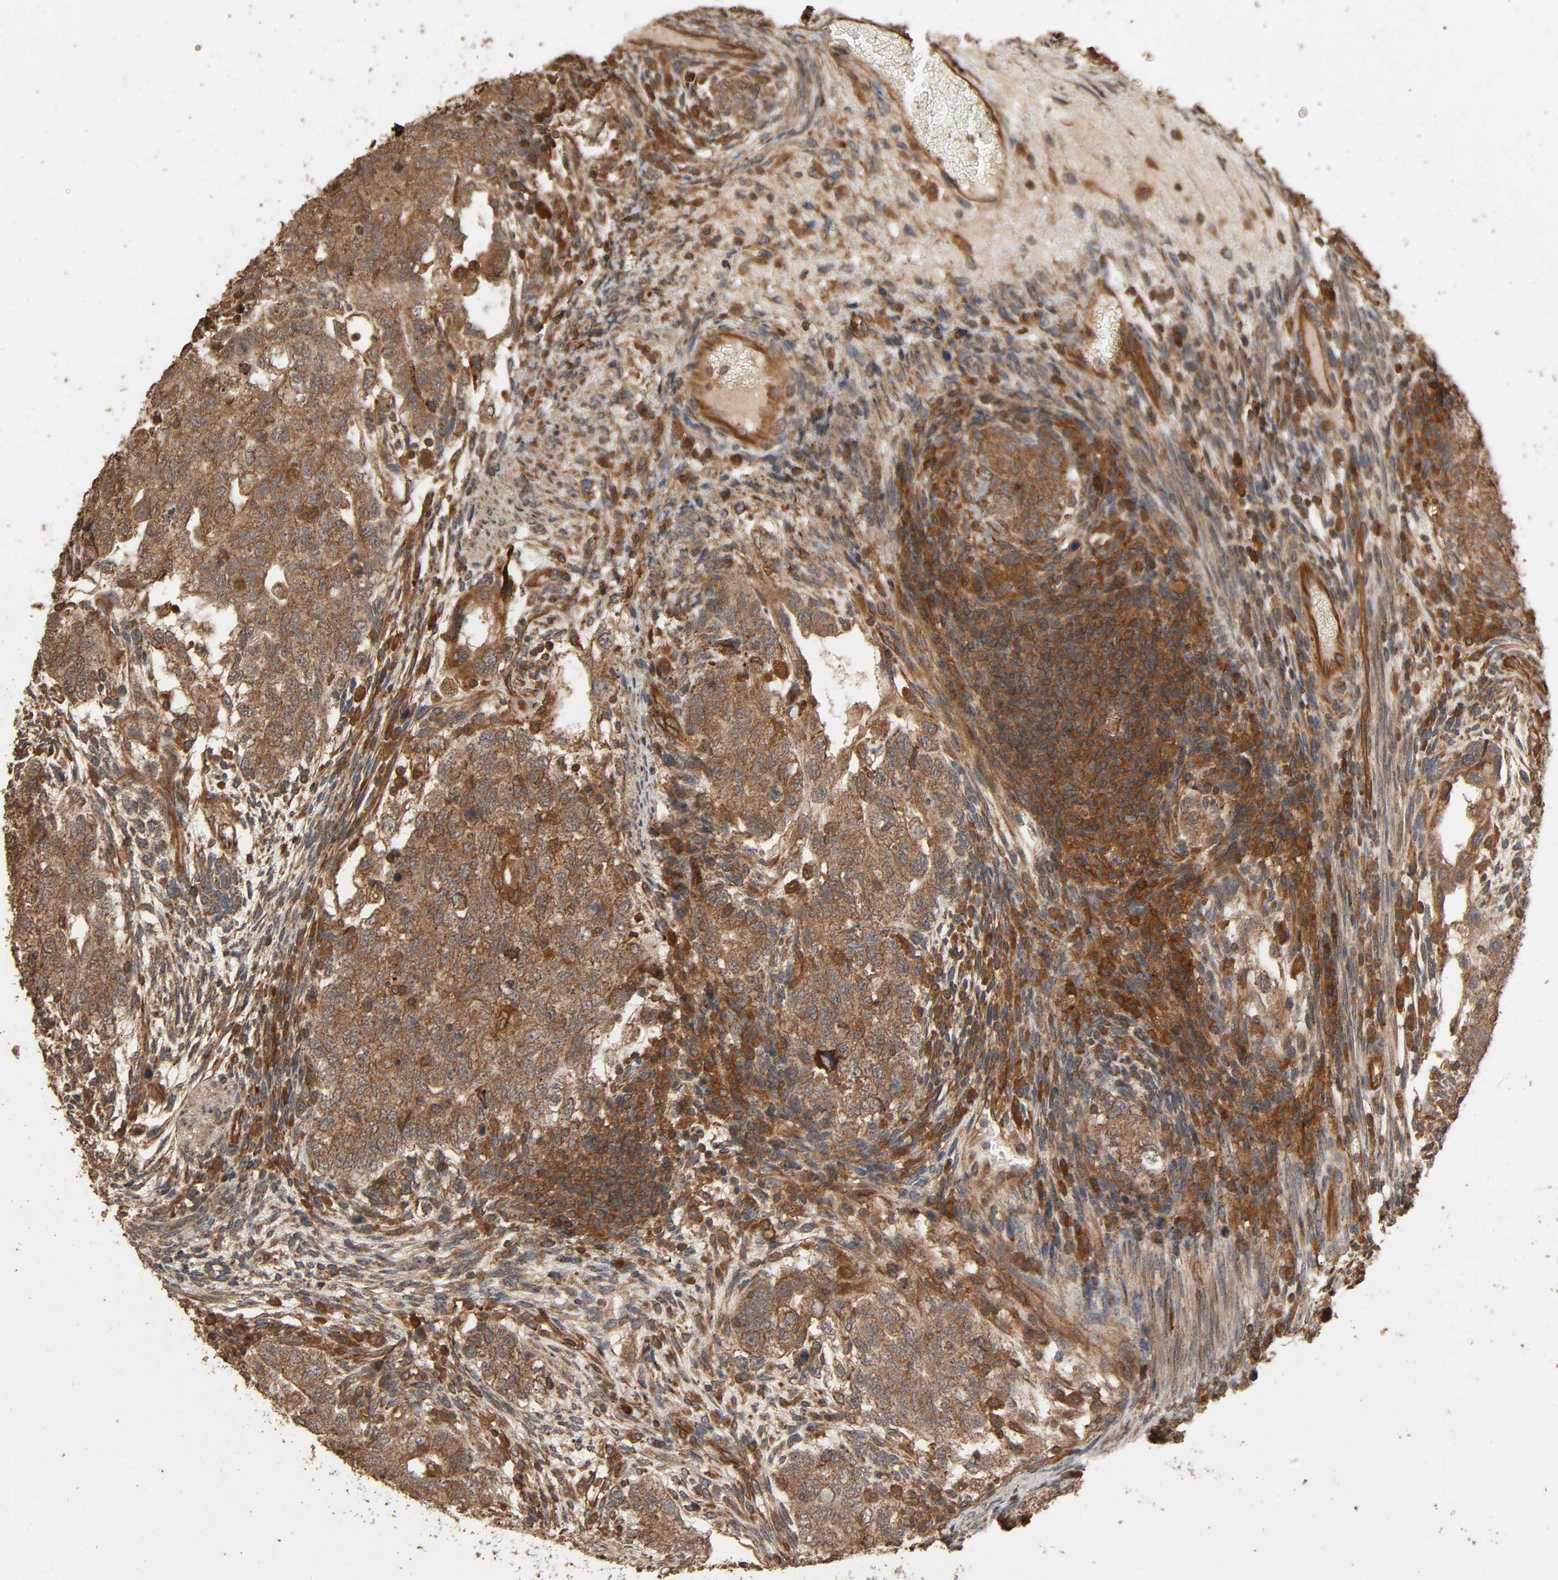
{"staining": {"intensity": "moderate", "quantity": "25%-75%", "location": "cytoplasmic/membranous"}, "tissue": "testis cancer", "cell_type": "Tumor cells", "image_type": "cancer", "snomed": [{"axis": "morphology", "description": "Normal tissue, NOS"}, {"axis": "morphology", "description": "Carcinoma, Embryonal, NOS"}, {"axis": "topography", "description": "Testis"}], "caption": "IHC of human testis cancer (embryonal carcinoma) shows medium levels of moderate cytoplasmic/membranous positivity in about 25%-75% of tumor cells.", "gene": "RPS6KA6", "patient": {"sex": "male", "age": 36}}